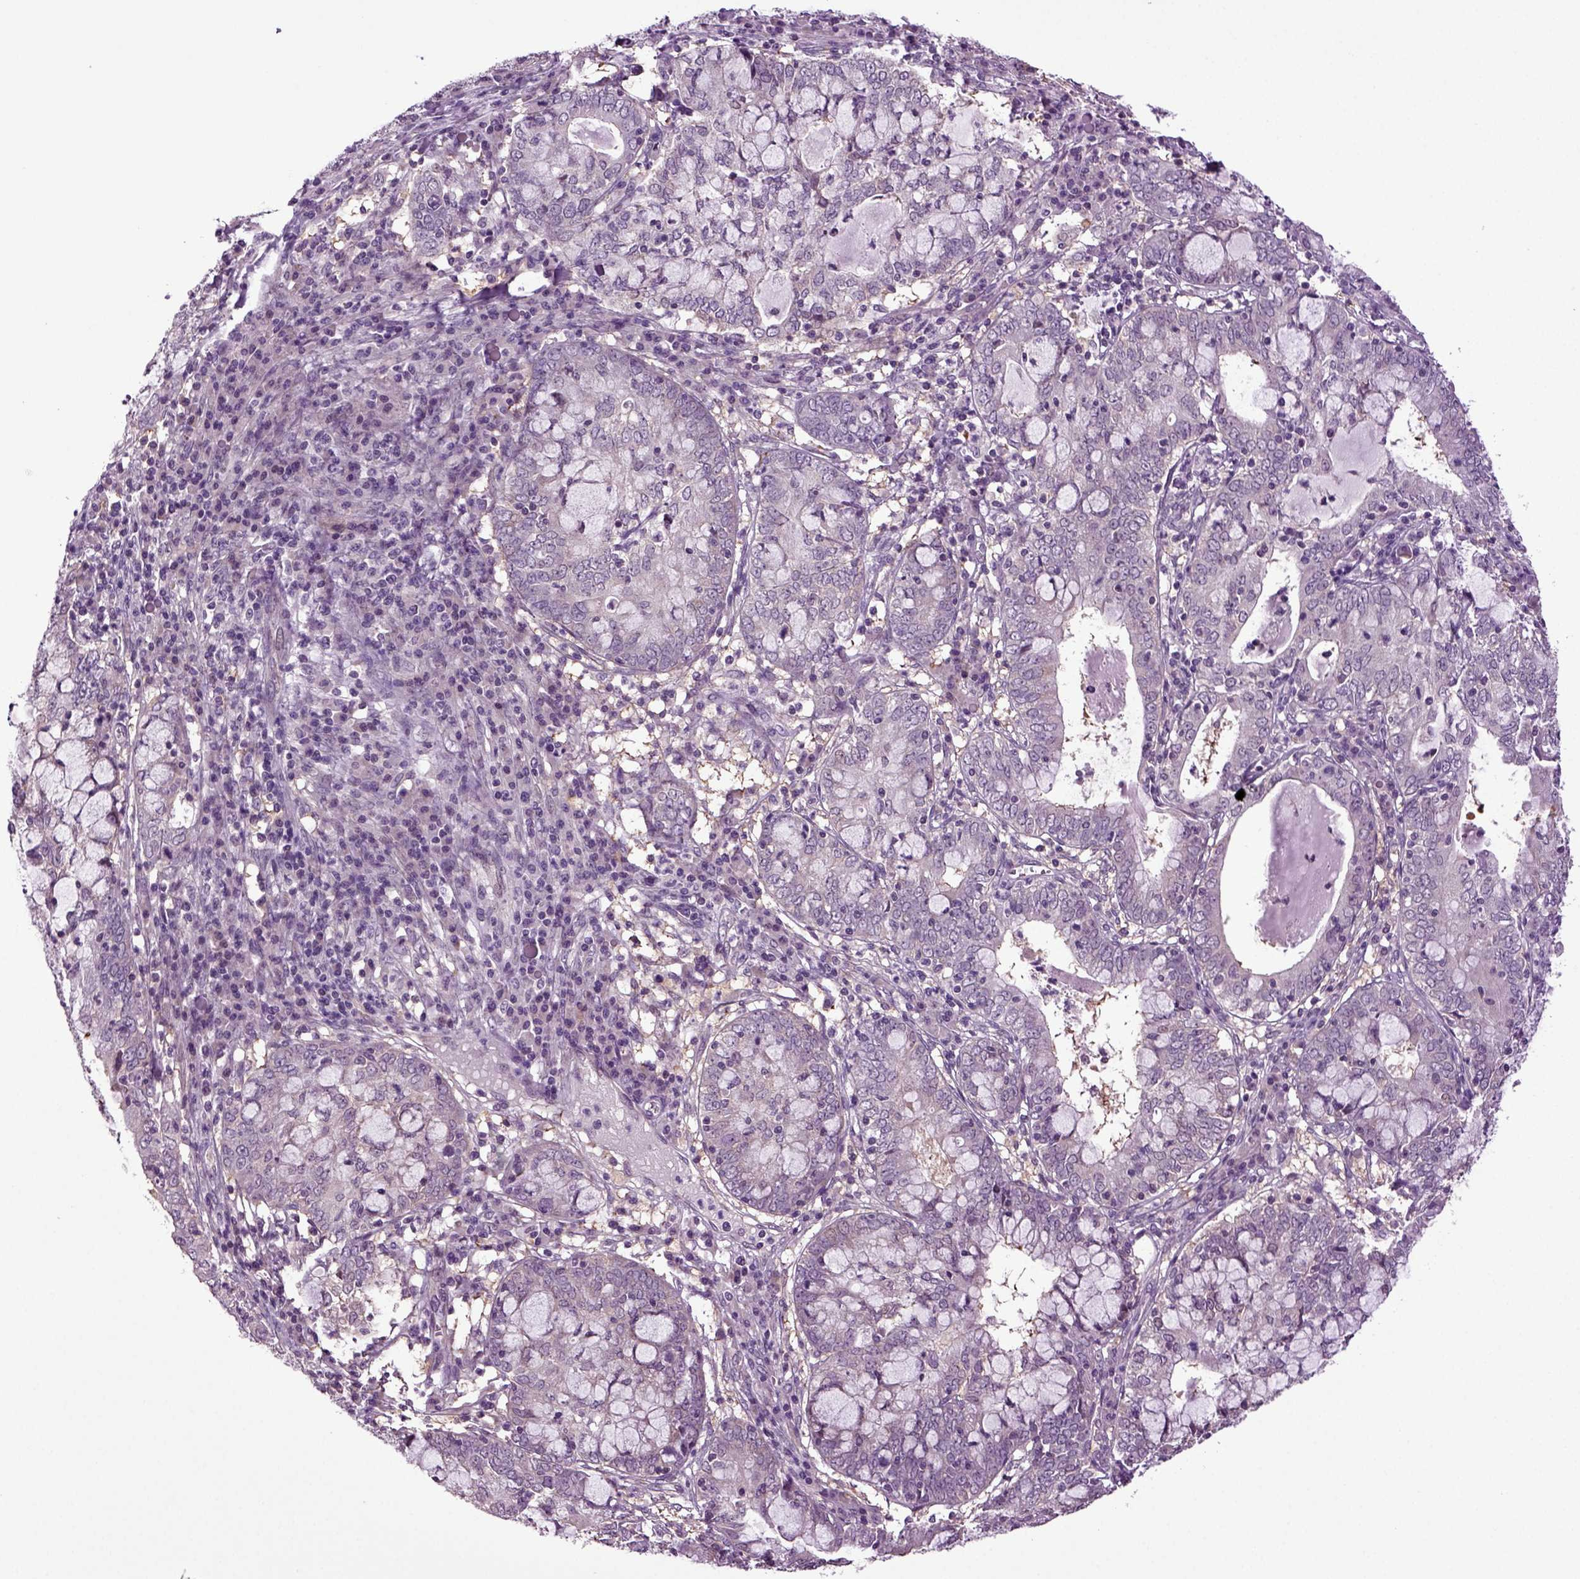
{"staining": {"intensity": "negative", "quantity": "none", "location": "none"}, "tissue": "cervical cancer", "cell_type": "Tumor cells", "image_type": "cancer", "snomed": [{"axis": "morphology", "description": "Adenocarcinoma, NOS"}, {"axis": "topography", "description": "Cervix"}], "caption": "Immunohistochemistry histopathology image of human cervical cancer (adenocarcinoma) stained for a protein (brown), which demonstrates no staining in tumor cells. (DAB IHC, high magnification).", "gene": "PLCH2", "patient": {"sex": "female", "age": 40}}